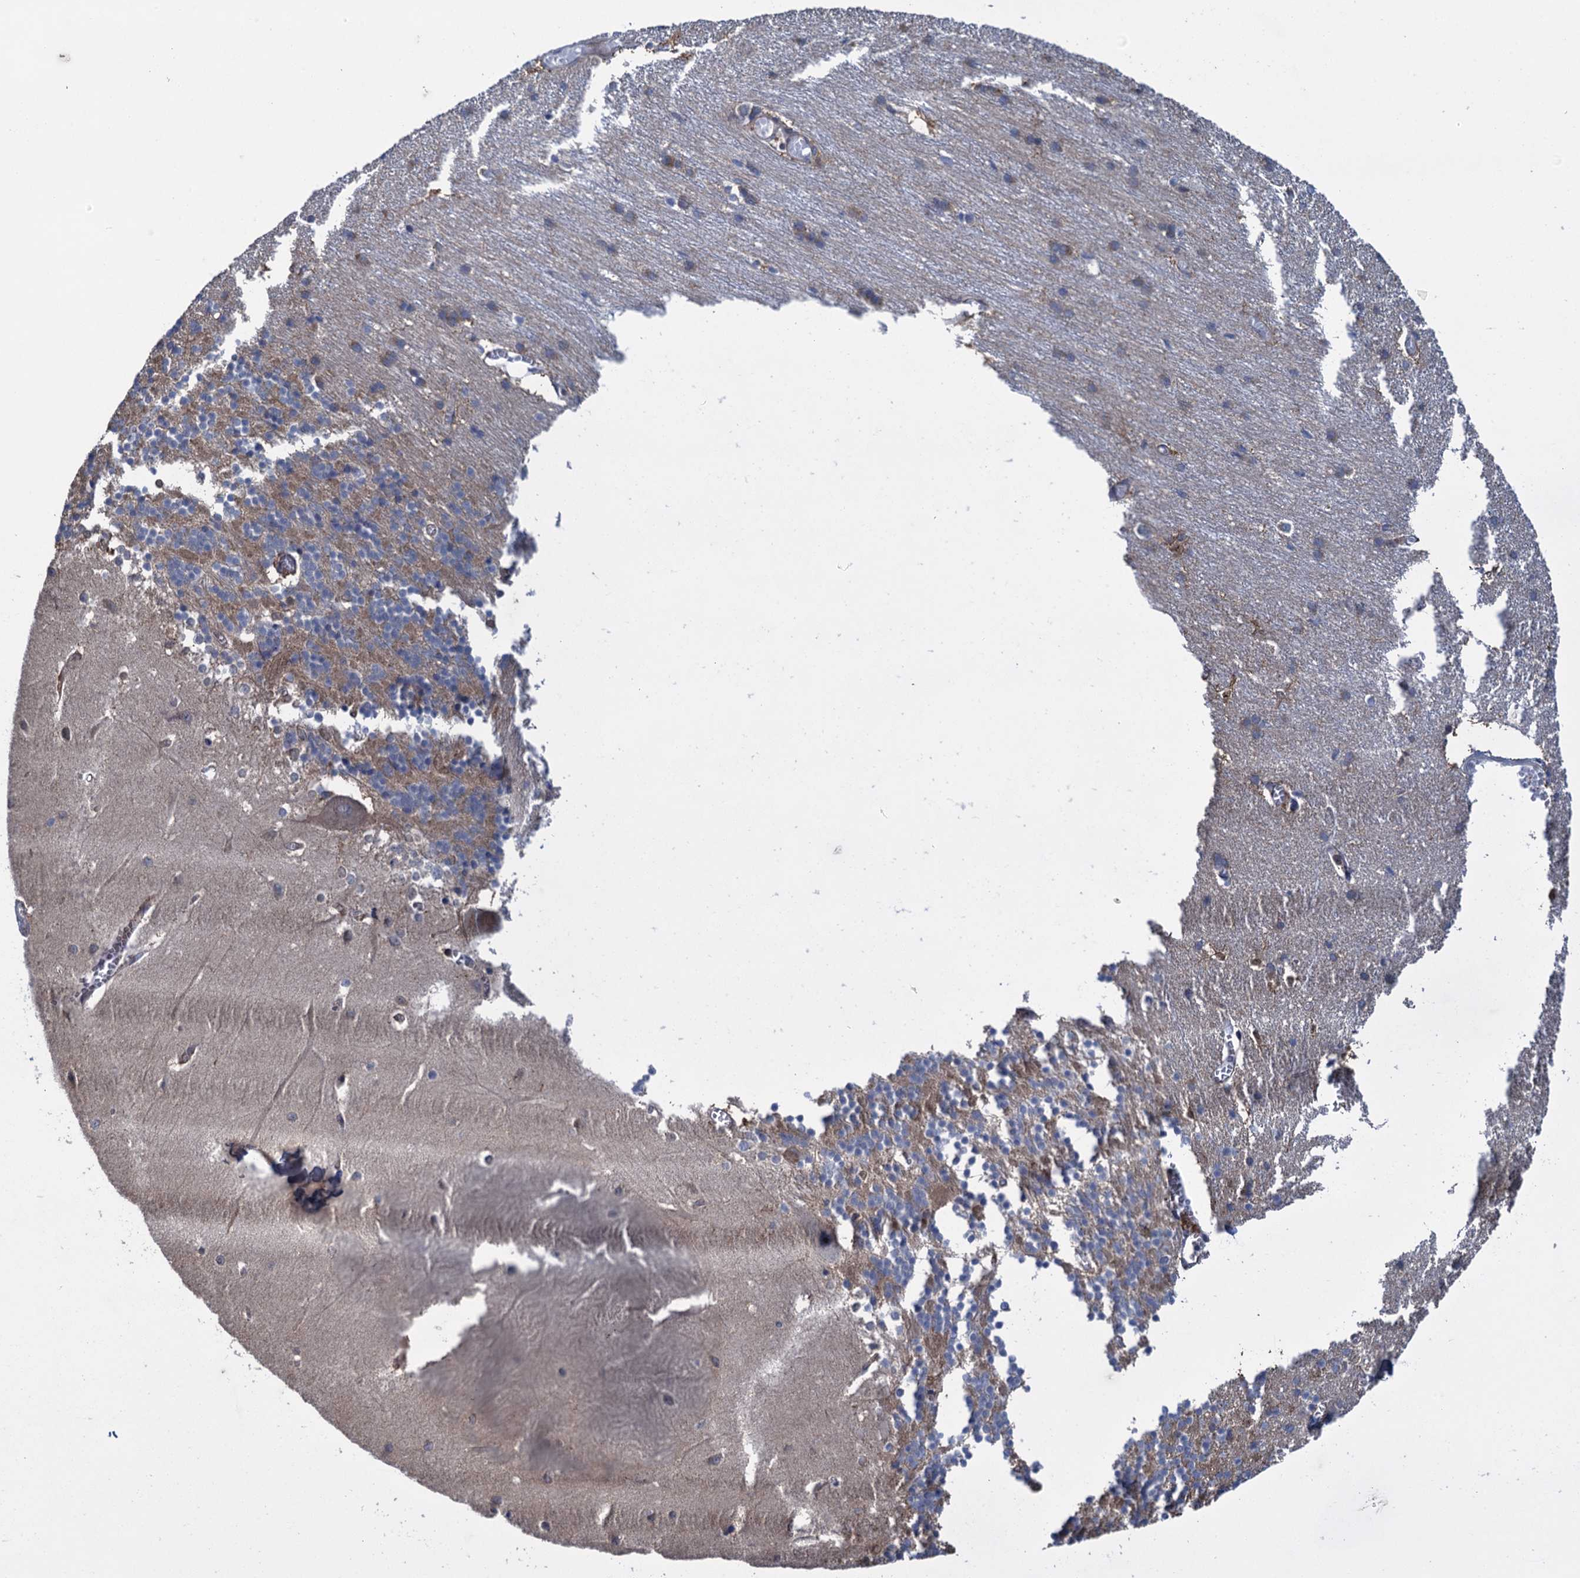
{"staining": {"intensity": "moderate", "quantity": "25%-75%", "location": "cytoplasmic/membranous"}, "tissue": "cerebellum", "cell_type": "Cells in granular layer", "image_type": "normal", "snomed": [{"axis": "morphology", "description": "Normal tissue, NOS"}, {"axis": "topography", "description": "Cerebellum"}], "caption": "Protein analysis of unremarkable cerebellum reveals moderate cytoplasmic/membranous expression in approximately 25%-75% of cells in granular layer. Using DAB (brown) and hematoxylin (blue) stains, captured at high magnification using brightfield microscopy.", "gene": "CNTN5", "patient": {"sex": "male", "age": 37}}